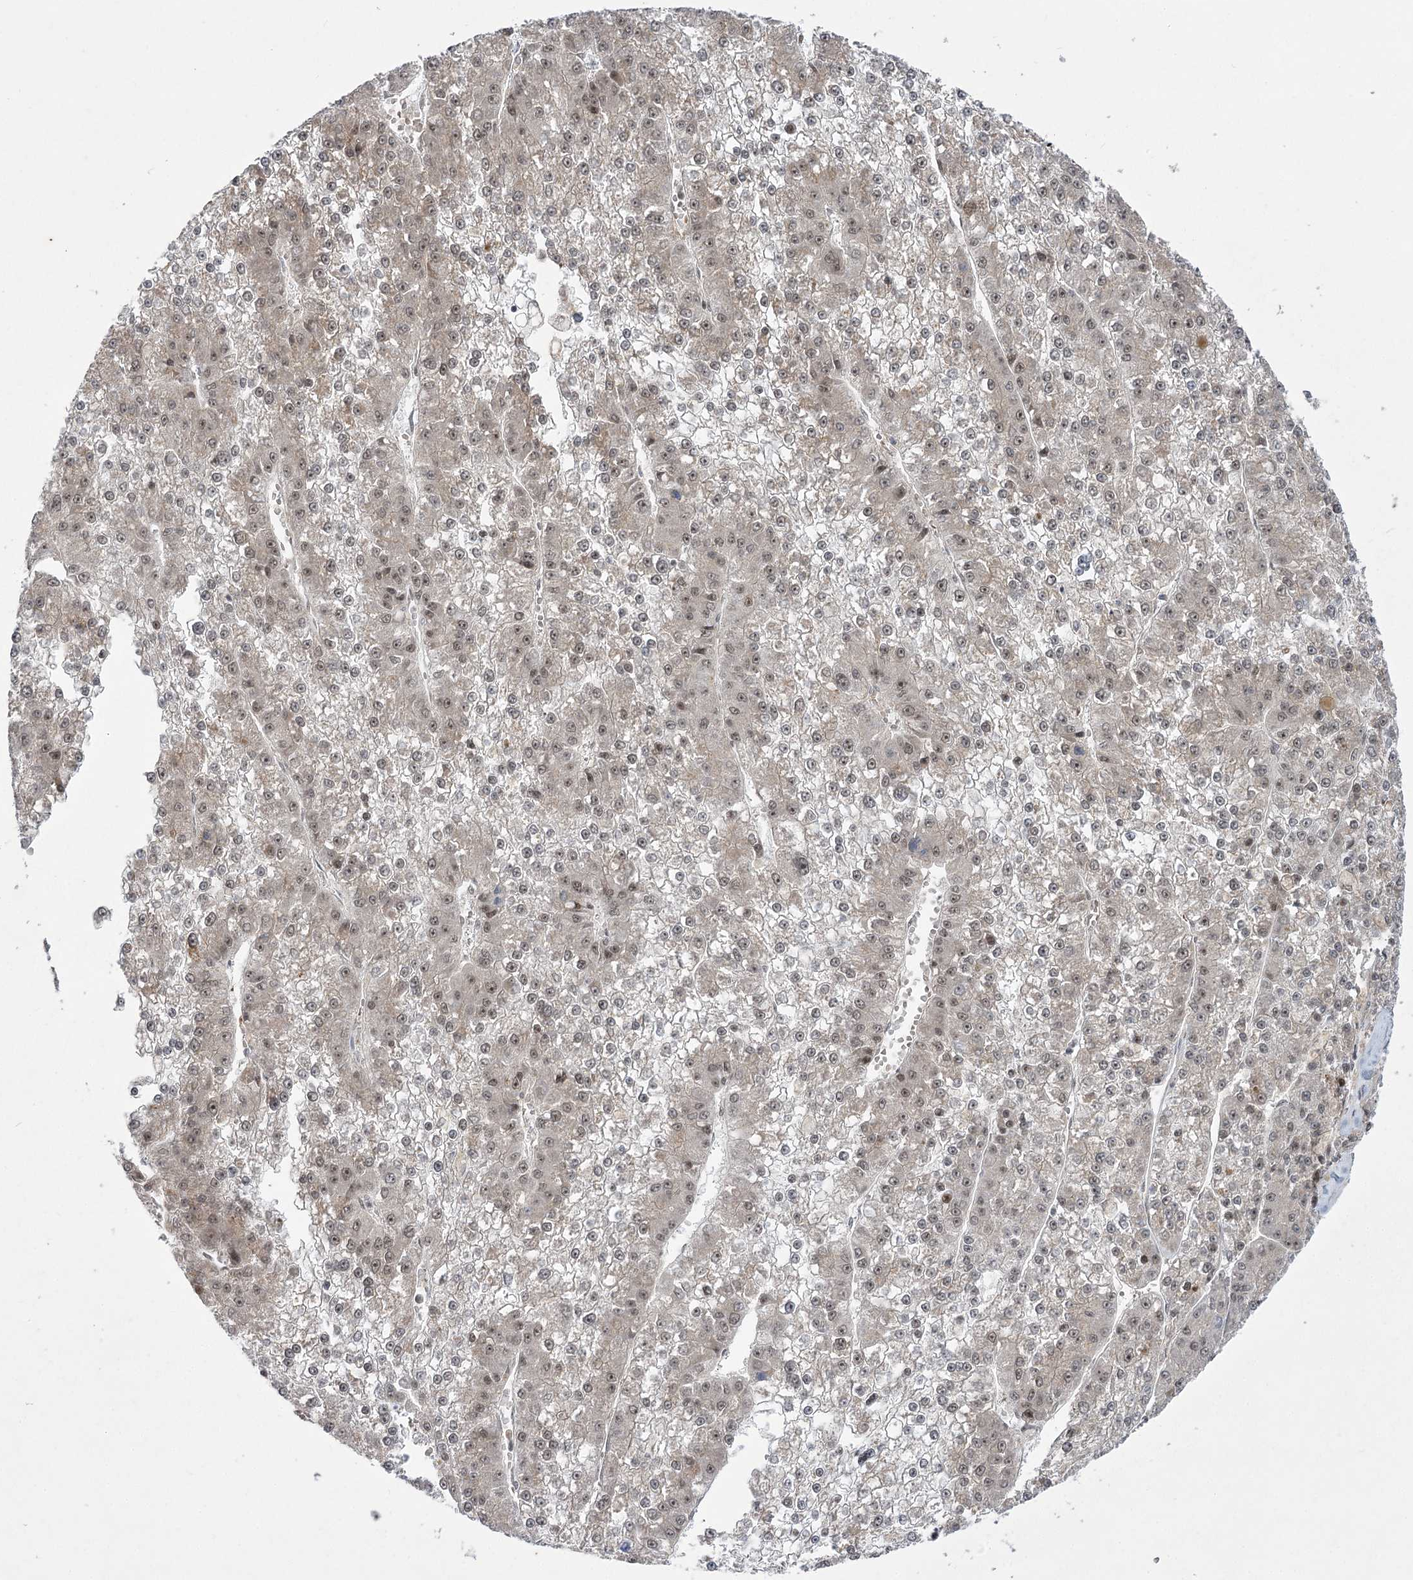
{"staining": {"intensity": "weak", "quantity": "25%-75%", "location": "nuclear"}, "tissue": "liver cancer", "cell_type": "Tumor cells", "image_type": "cancer", "snomed": [{"axis": "morphology", "description": "Carcinoma, Hepatocellular, NOS"}, {"axis": "topography", "description": "Liver"}], "caption": "Weak nuclear positivity for a protein is identified in about 25%-75% of tumor cells of liver cancer using IHC.", "gene": "HELQ", "patient": {"sex": "female", "age": 73}}